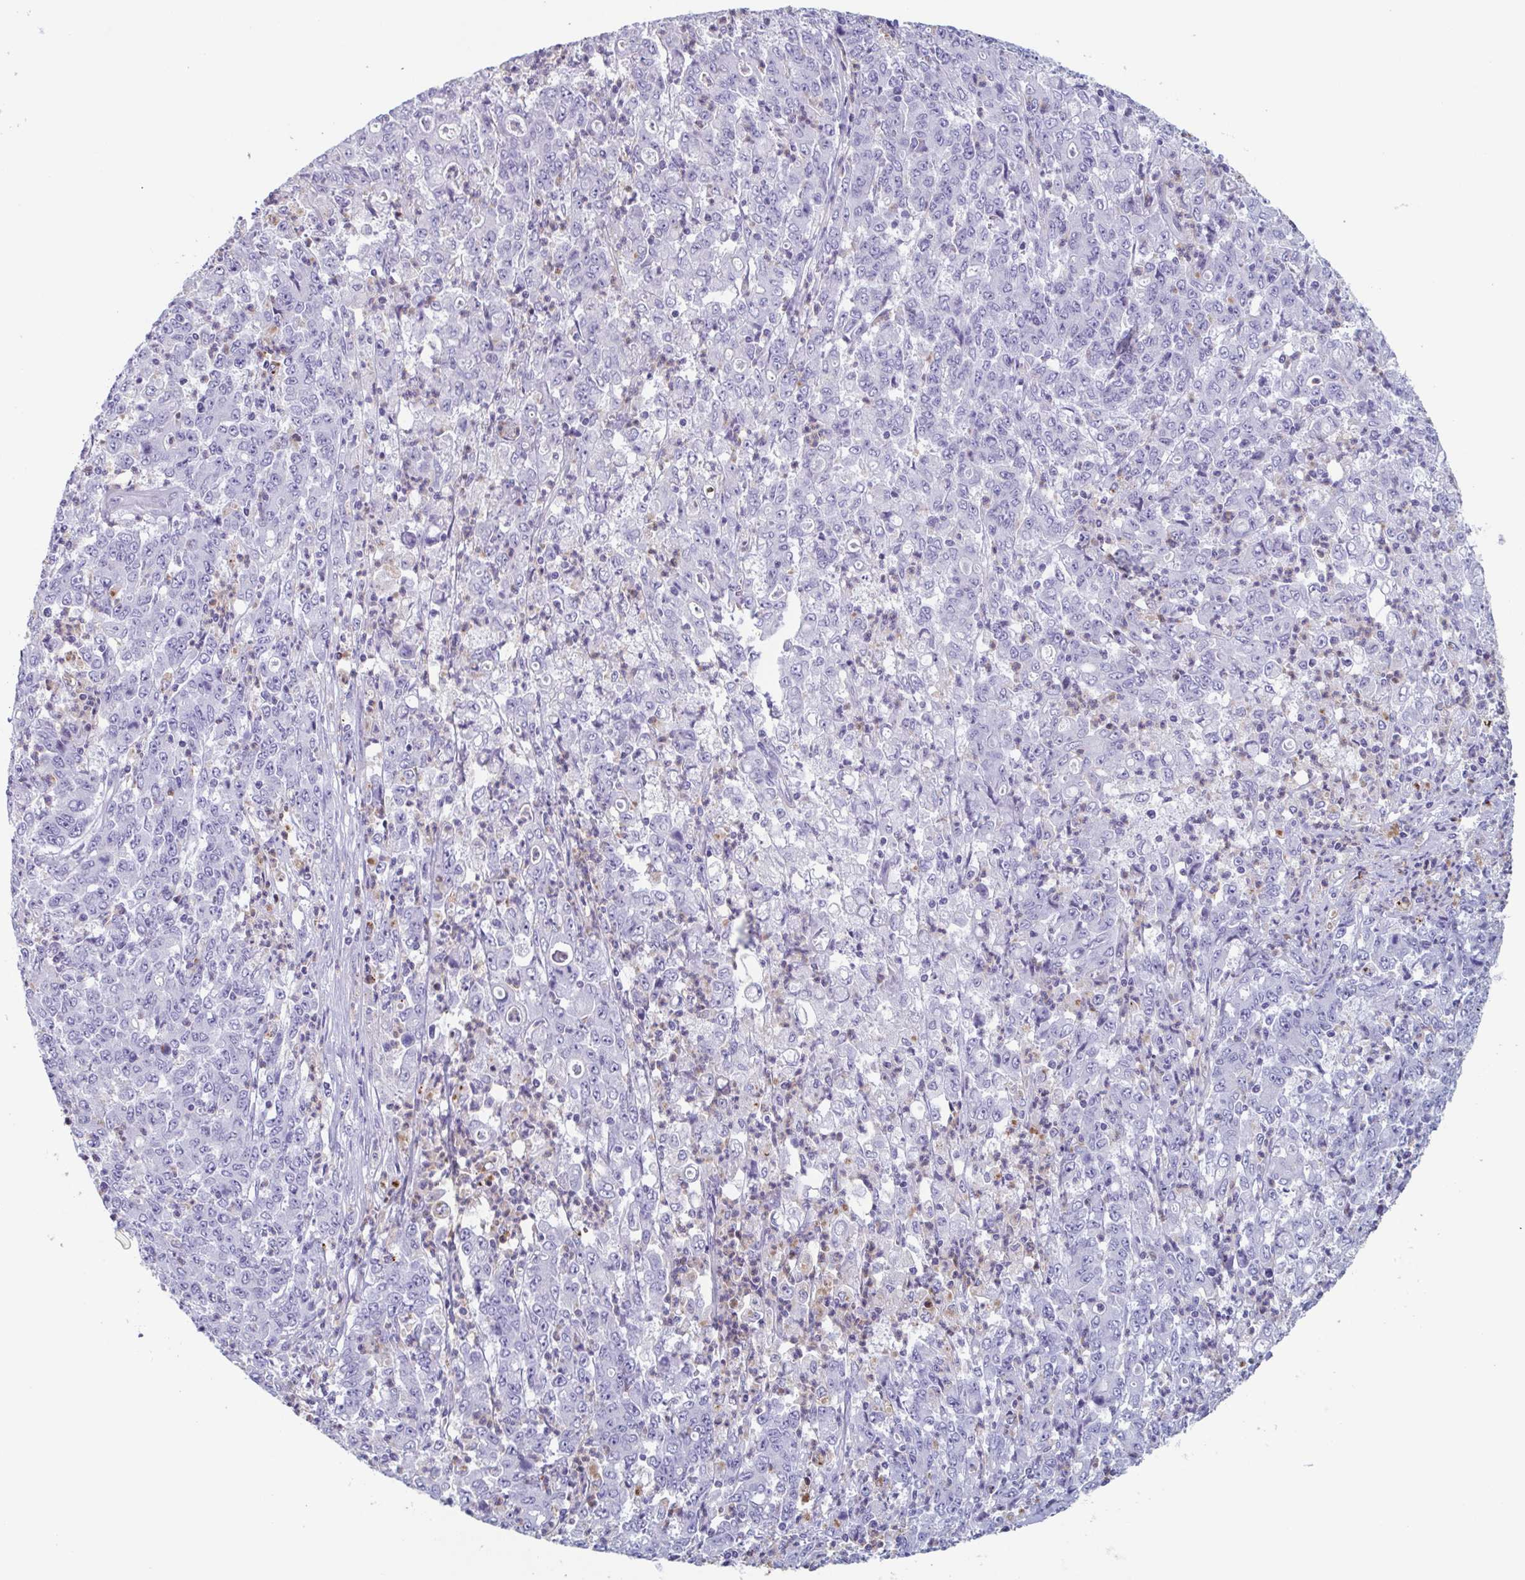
{"staining": {"intensity": "negative", "quantity": "none", "location": "none"}, "tissue": "stomach cancer", "cell_type": "Tumor cells", "image_type": "cancer", "snomed": [{"axis": "morphology", "description": "Adenocarcinoma, NOS"}, {"axis": "topography", "description": "Stomach, lower"}], "caption": "This is an immunohistochemistry micrograph of human stomach adenocarcinoma. There is no staining in tumor cells.", "gene": "BPI", "patient": {"sex": "female", "age": 71}}